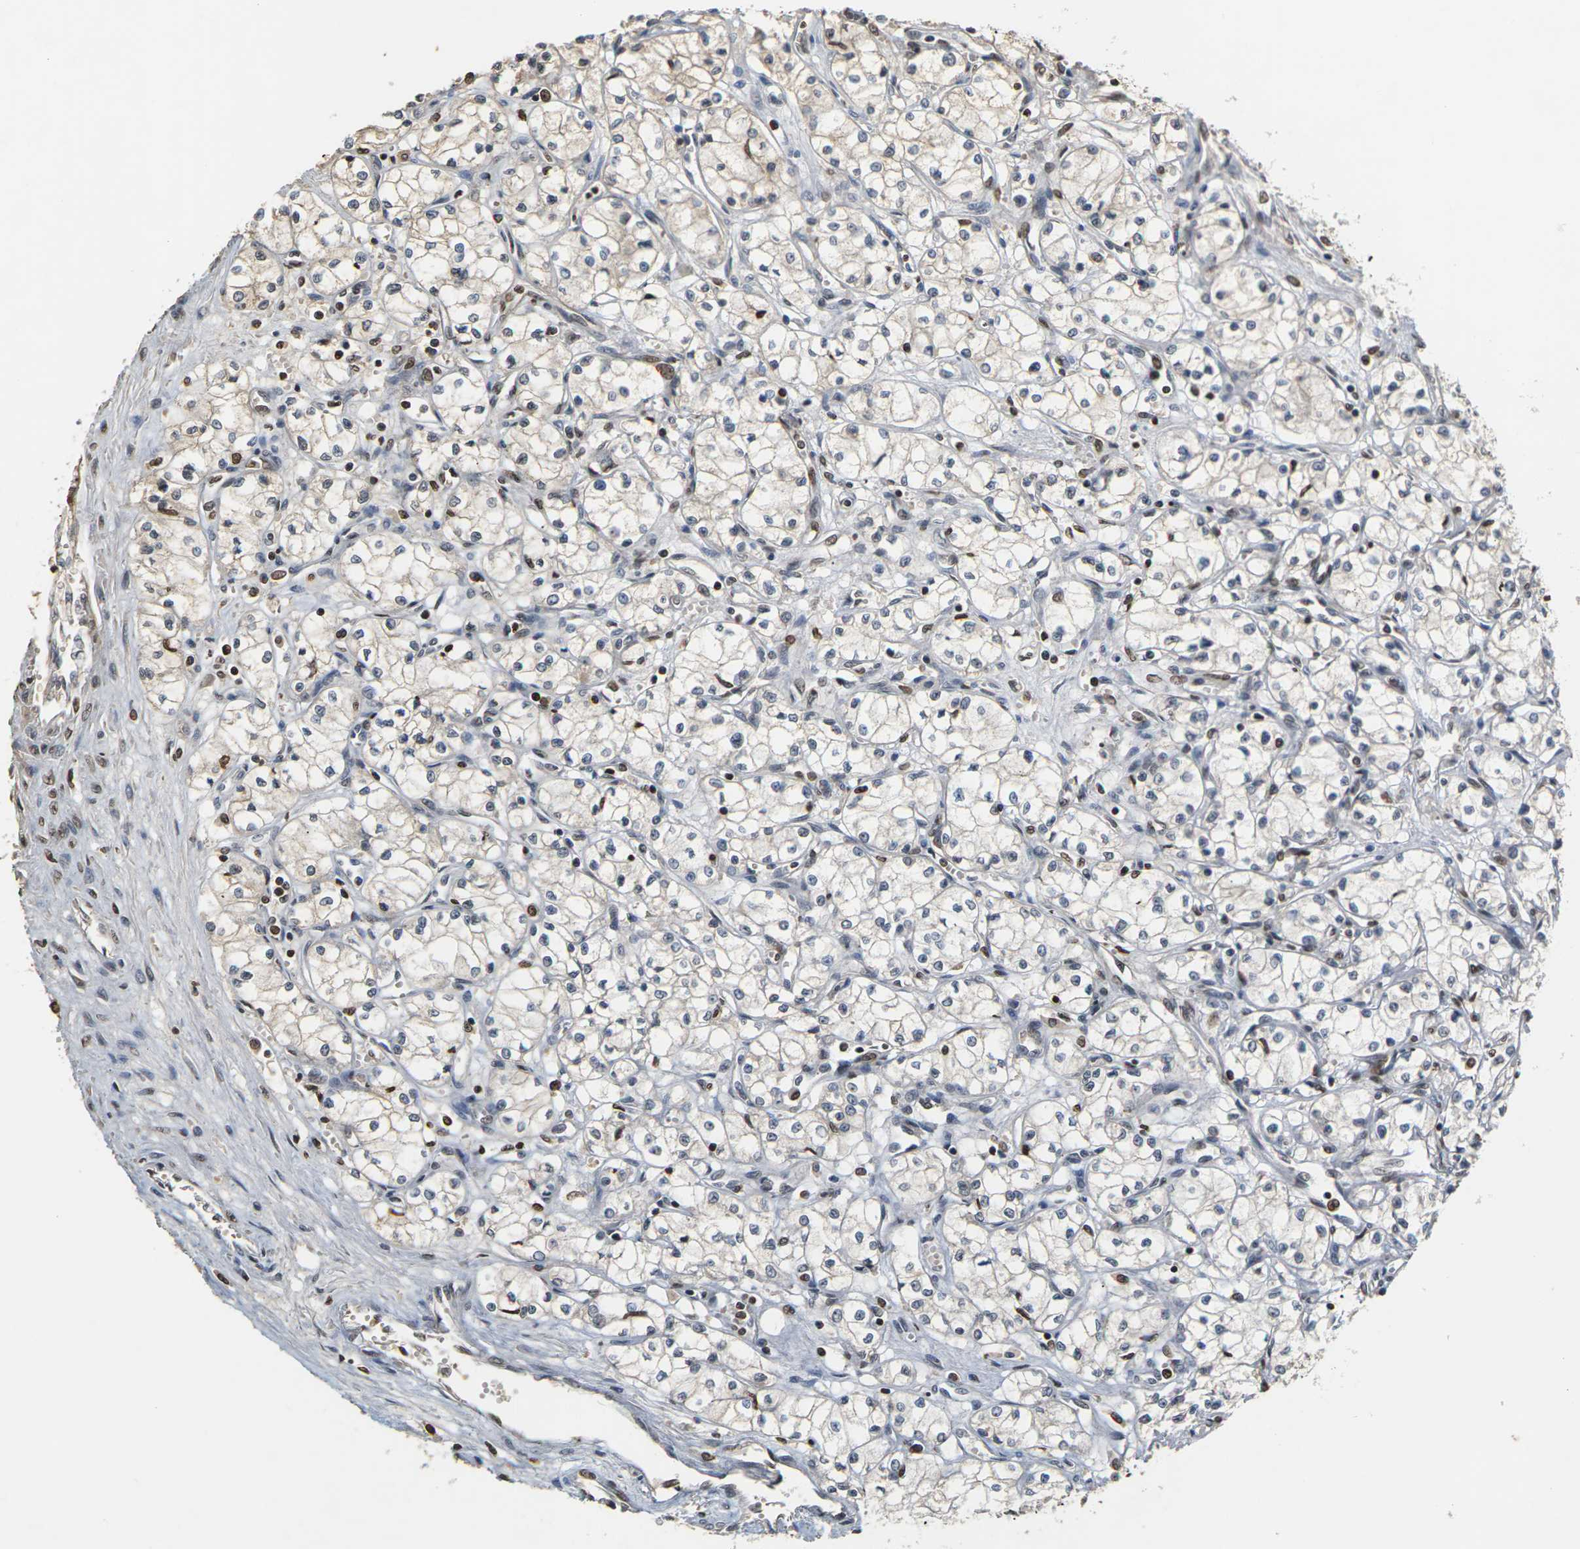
{"staining": {"intensity": "moderate", "quantity": "<25%", "location": "cytoplasmic/membranous,nuclear"}, "tissue": "renal cancer", "cell_type": "Tumor cells", "image_type": "cancer", "snomed": [{"axis": "morphology", "description": "Normal tissue, NOS"}, {"axis": "morphology", "description": "Adenocarcinoma, NOS"}, {"axis": "topography", "description": "Kidney"}], "caption": "A high-resolution micrograph shows IHC staining of renal cancer, which exhibits moderate cytoplasmic/membranous and nuclear expression in approximately <25% of tumor cells.", "gene": "NELFA", "patient": {"sex": "male", "age": 59}}